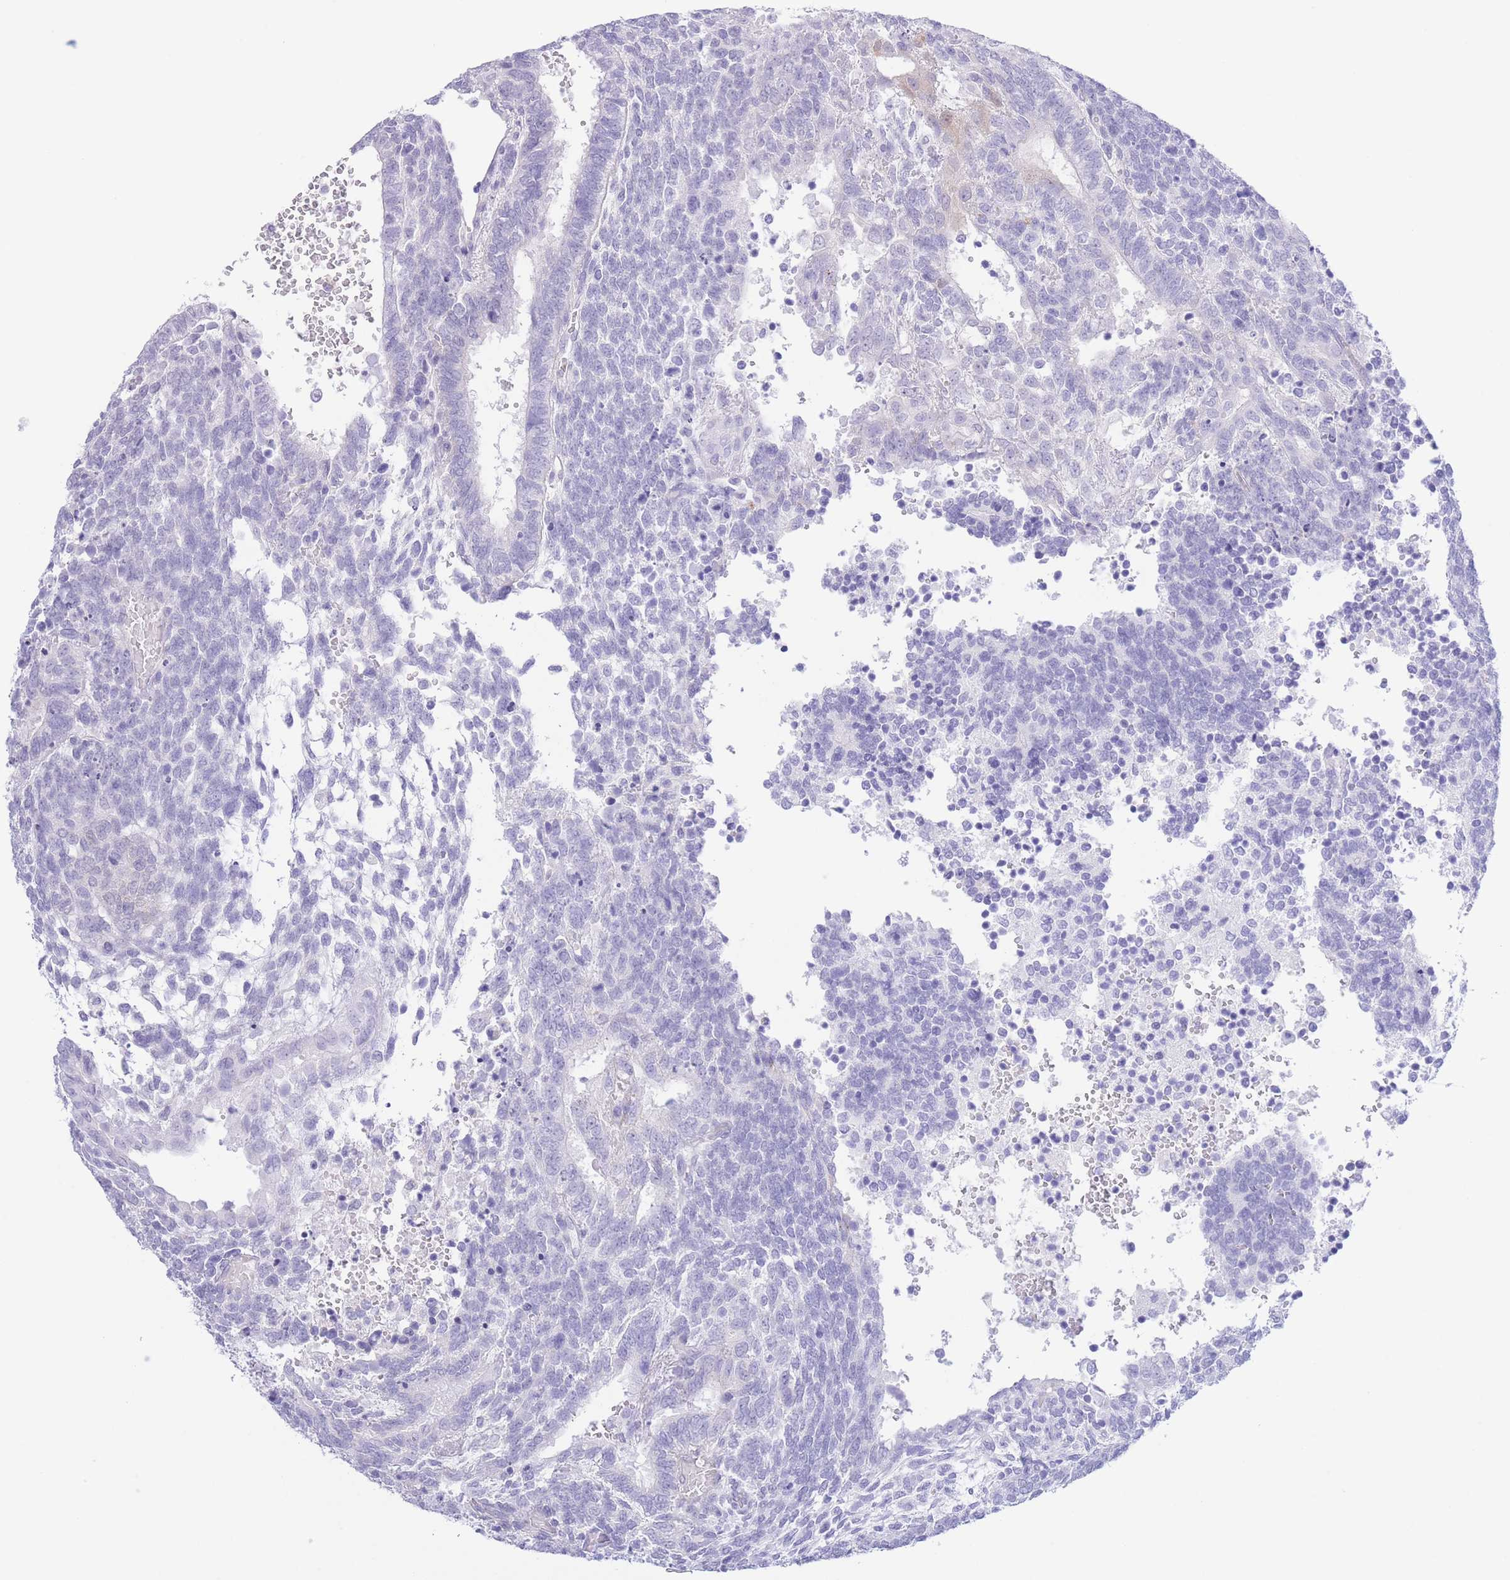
{"staining": {"intensity": "negative", "quantity": "none", "location": "none"}, "tissue": "testis cancer", "cell_type": "Tumor cells", "image_type": "cancer", "snomed": [{"axis": "morphology", "description": "Carcinoma, Embryonal, NOS"}, {"axis": "topography", "description": "Testis"}], "caption": "A high-resolution micrograph shows IHC staining of embryonal carcinoma (testis), which exhibits no significant staining in tumor cells.", "gene": "PKLR", "patient": {"sex": "male", "age": 23}}